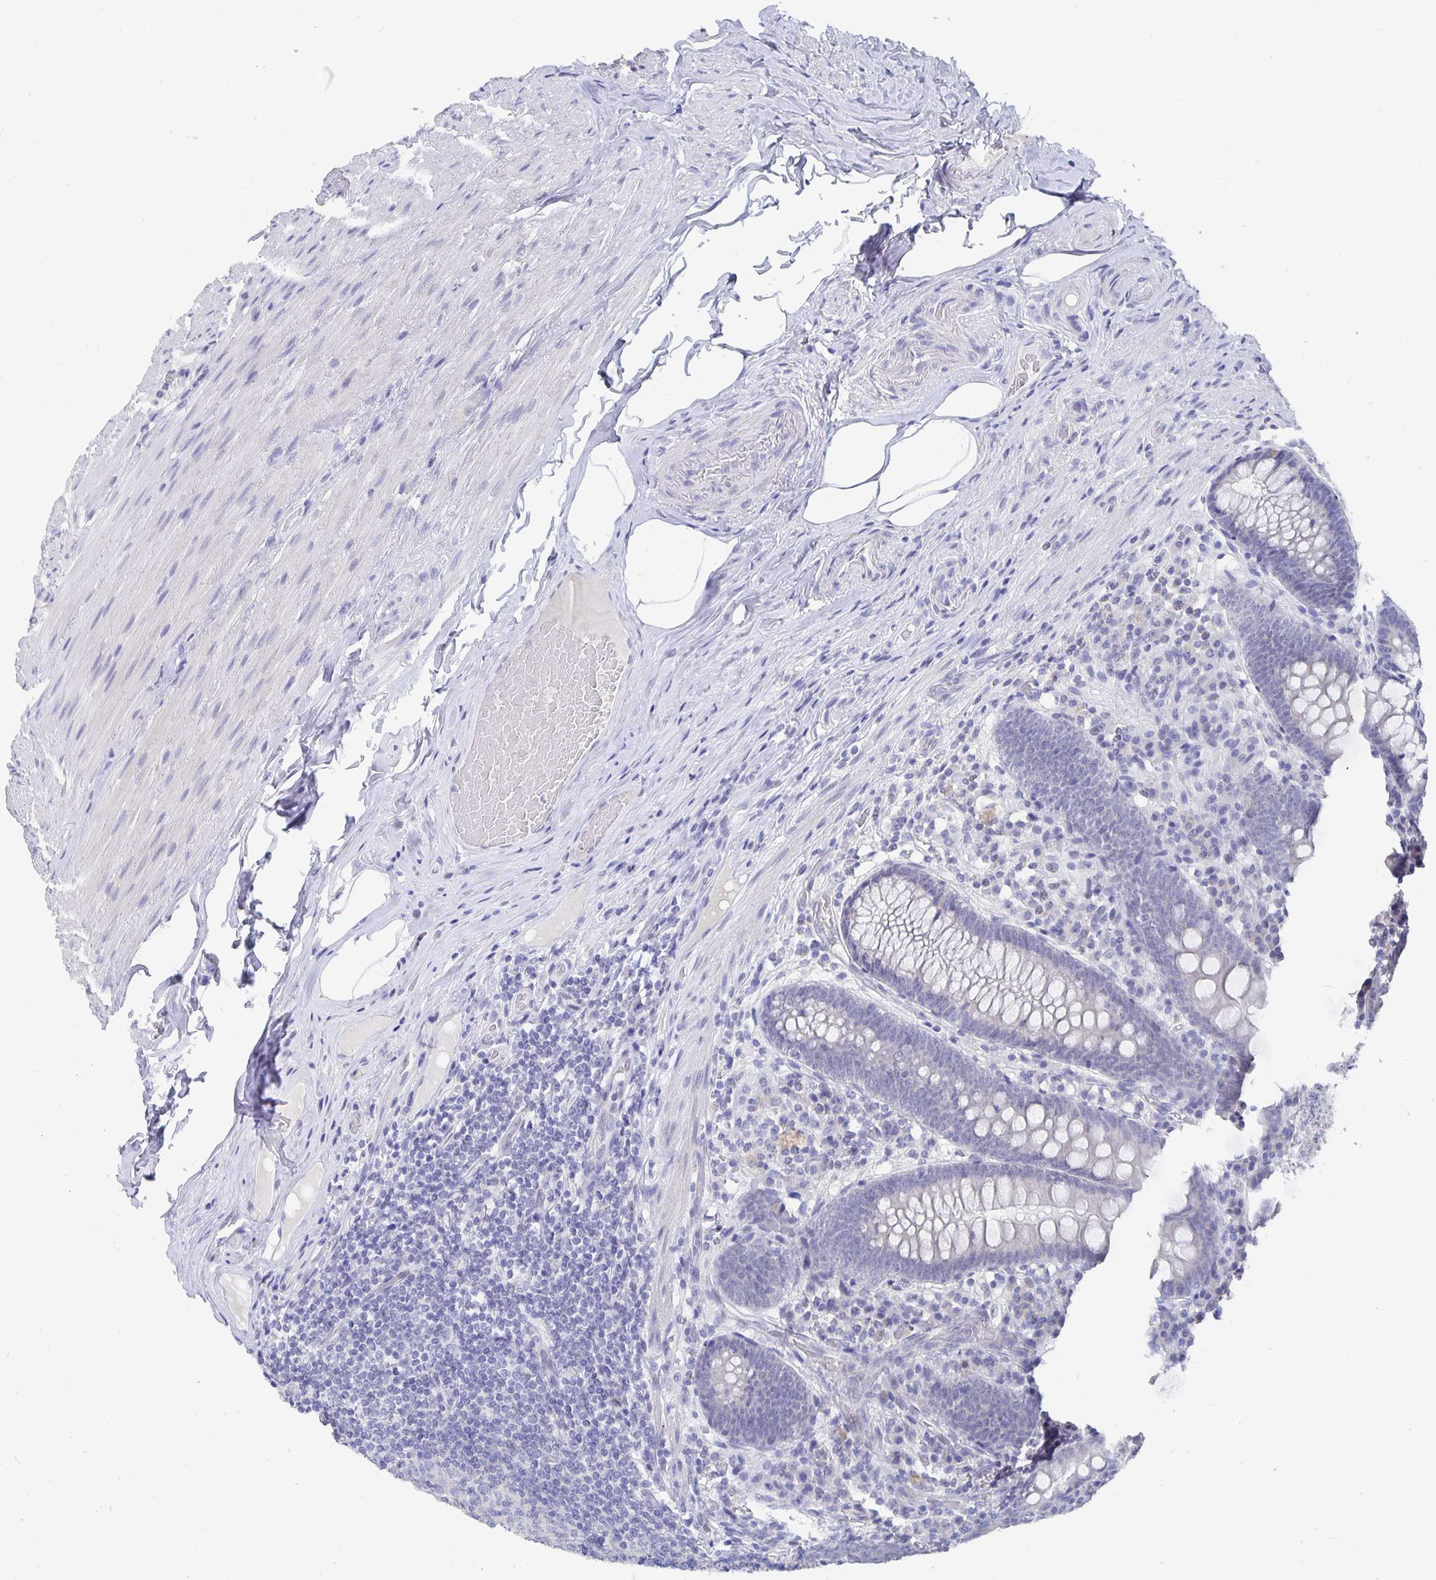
{"staining": {"intensity": "negative", "quantity": "none", "location": "none"}, "tissue": "appendix", "cell_type": "Glandular cells", "image_type": "normal", "snomed": [{"axis": "morphology", "description": "Normal tissue, NOS"}, {"axis": "topography", "description": "Appendix"}], "caption": "This is a micrograph of IHC staining of unremarkable appendix, which shows no staining in glandular cells. The staining was performed using DAB to visualize the protein expression in brown, while the nuclei were stained in blue with hematoxylin (Magnification: 20x).", "gene": "SMOC1", "patient": {"sex": "male", "age": 71}}